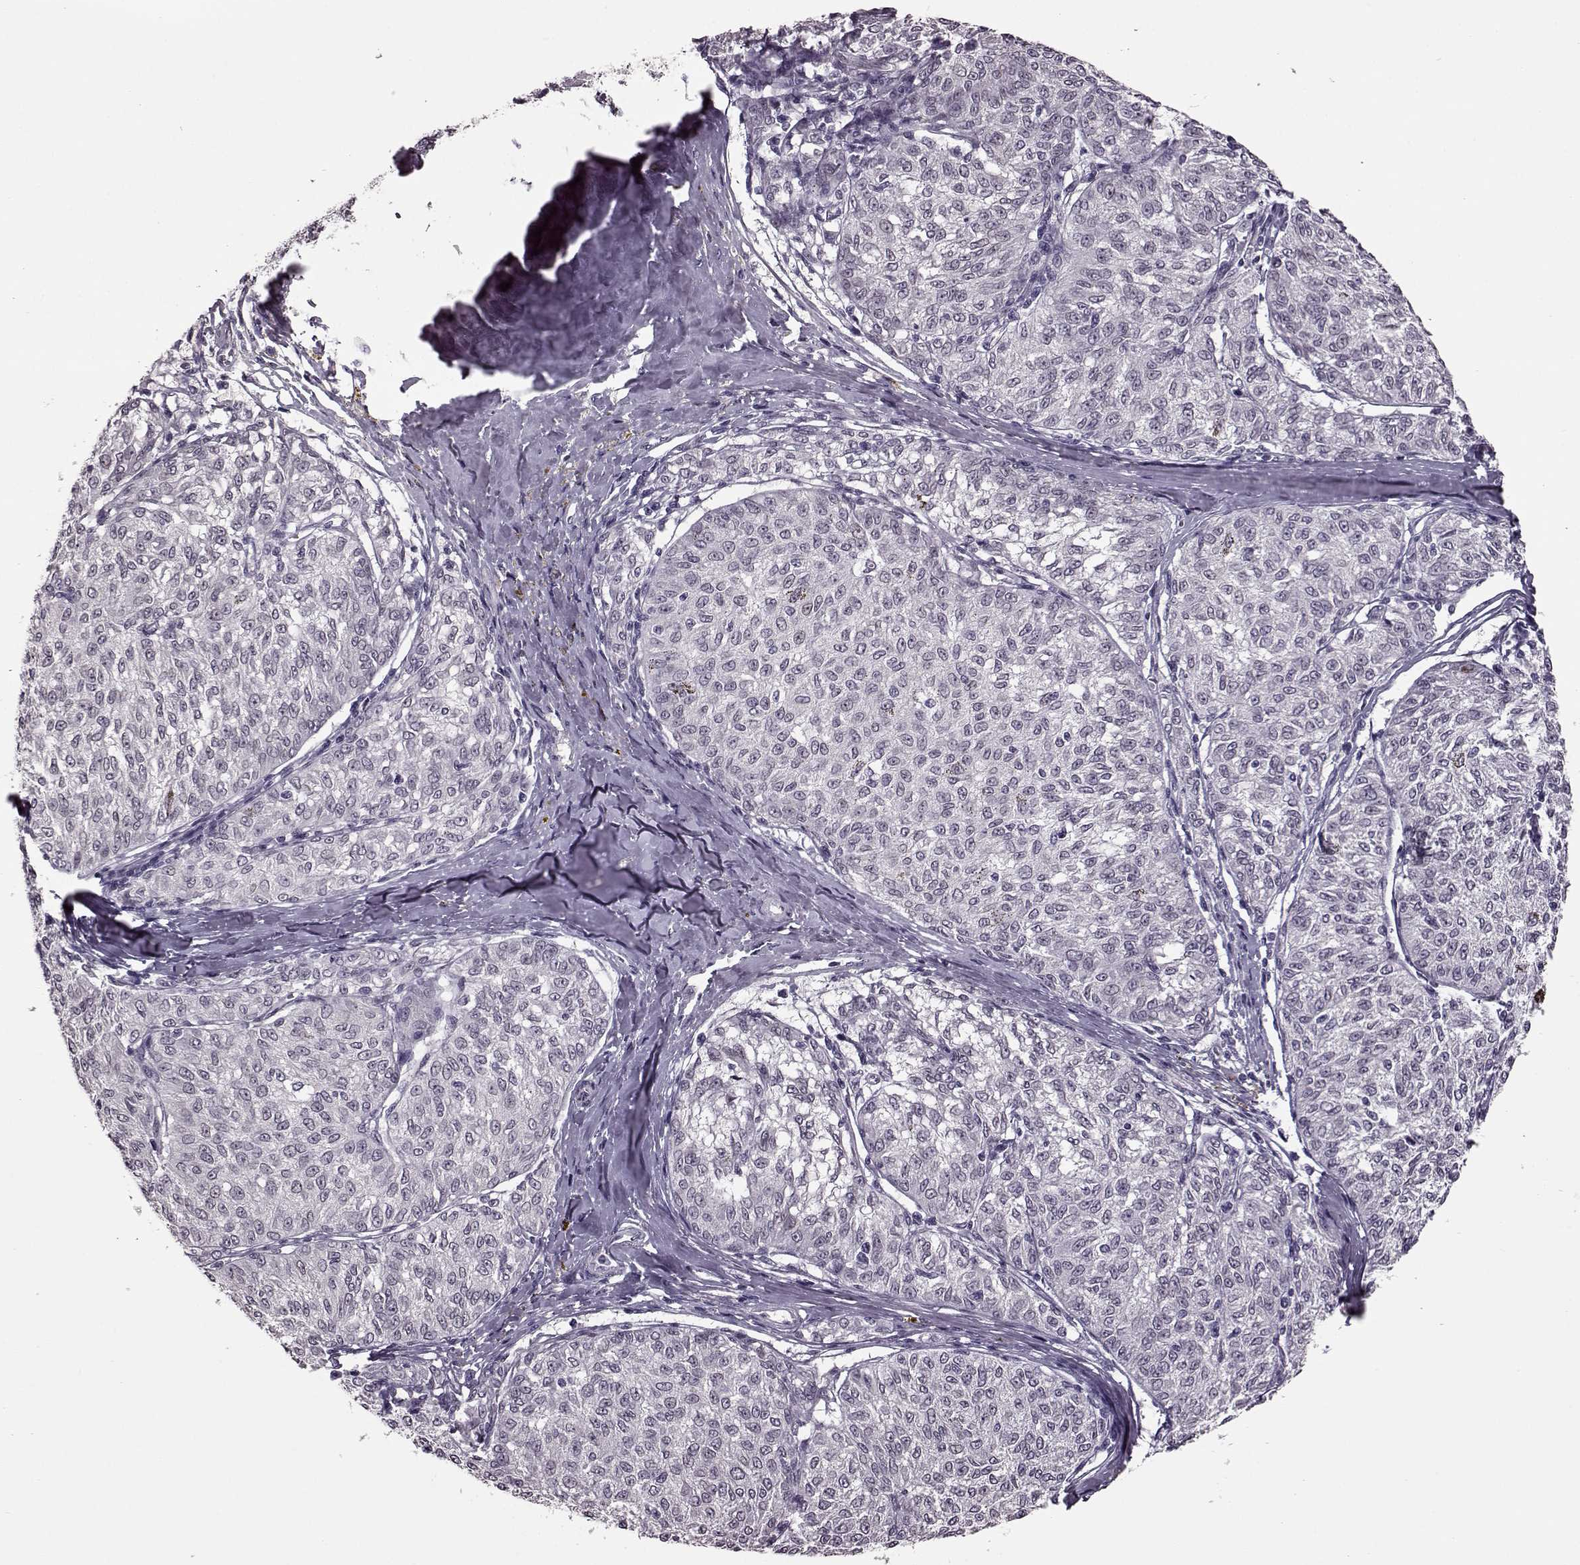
{"staining": {"intensity": "negative", "quantity": "none", "location": "none"}, "tissue": "melanoma", "cell_type": "Tumor cells", "image_type": "cancer", "snomed": [{"axis": "morphology", "description": "Malignant melanoma, NOS"}, {"axis": "topography", "description": "Skin"}], "caption": "Tumor cells show no significant staining in melanoma. The staining was performed using DAB (3,3'-diaminobenzidine) to visualize the protein expression in brown, while the nuclei were stained in blue with hematoxylin (Magnification: 20x).", "gene": "STX1B", "patient": {"sex": "female", "age": 72}}